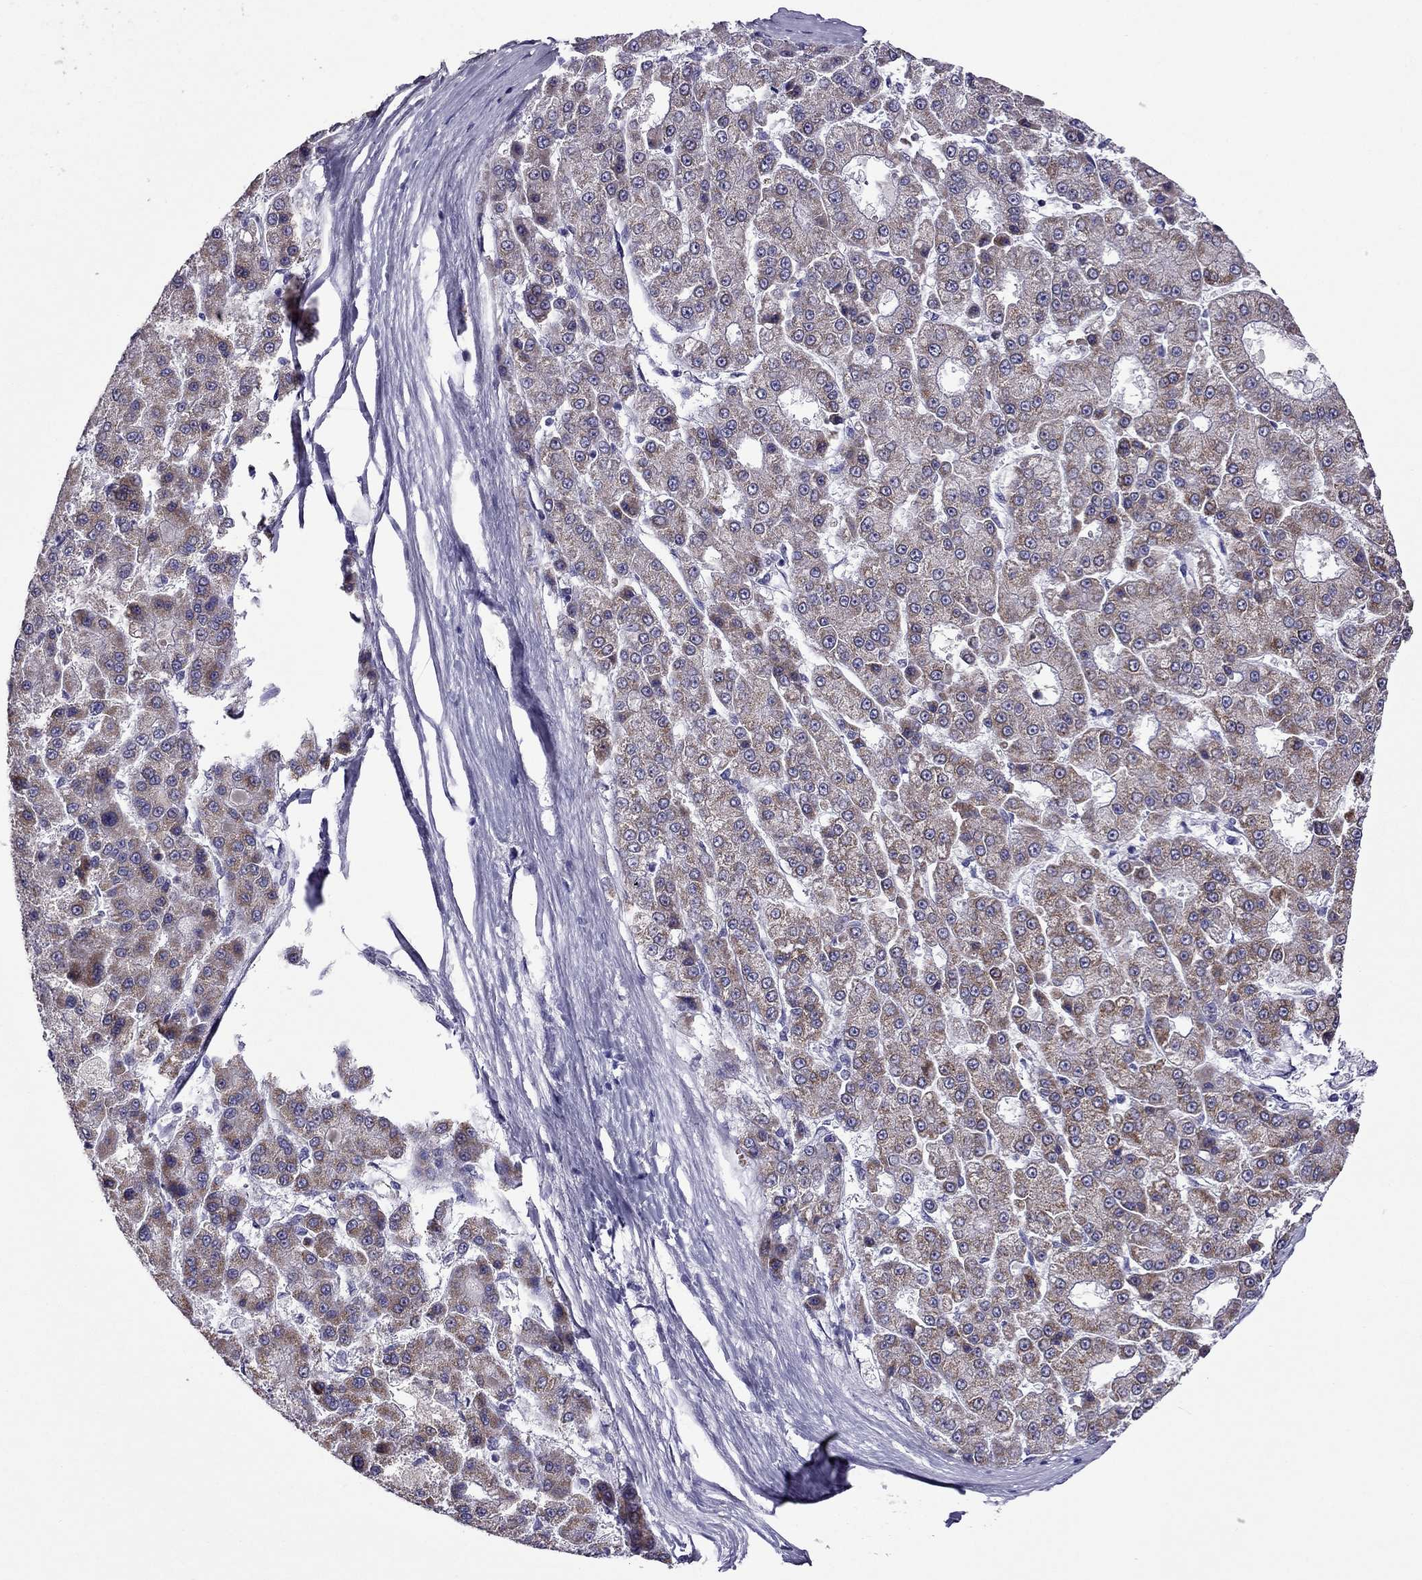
{"staining": {"intensity": "moderate", "quantity": ">75%", "location": "cytoplasmic/membranous"}, "tissue": "liver cancer", "cell_type": "Tumor cells", "image_type": "cancer", "snomed": [{"axis": "morphology", "description": "Carcinoma, Hepatocellular, NOS"}, {"axis": "topography", "description": "Liver"}], "caption": "Protein expression analysis of human hepatocellular carcinoma (liver) reveals moderate cytoplasmic/membranous positivity in about >75% of tumor cells.", "gene": "MYBPH", "patient": {"sex": "male", "age": 70}}